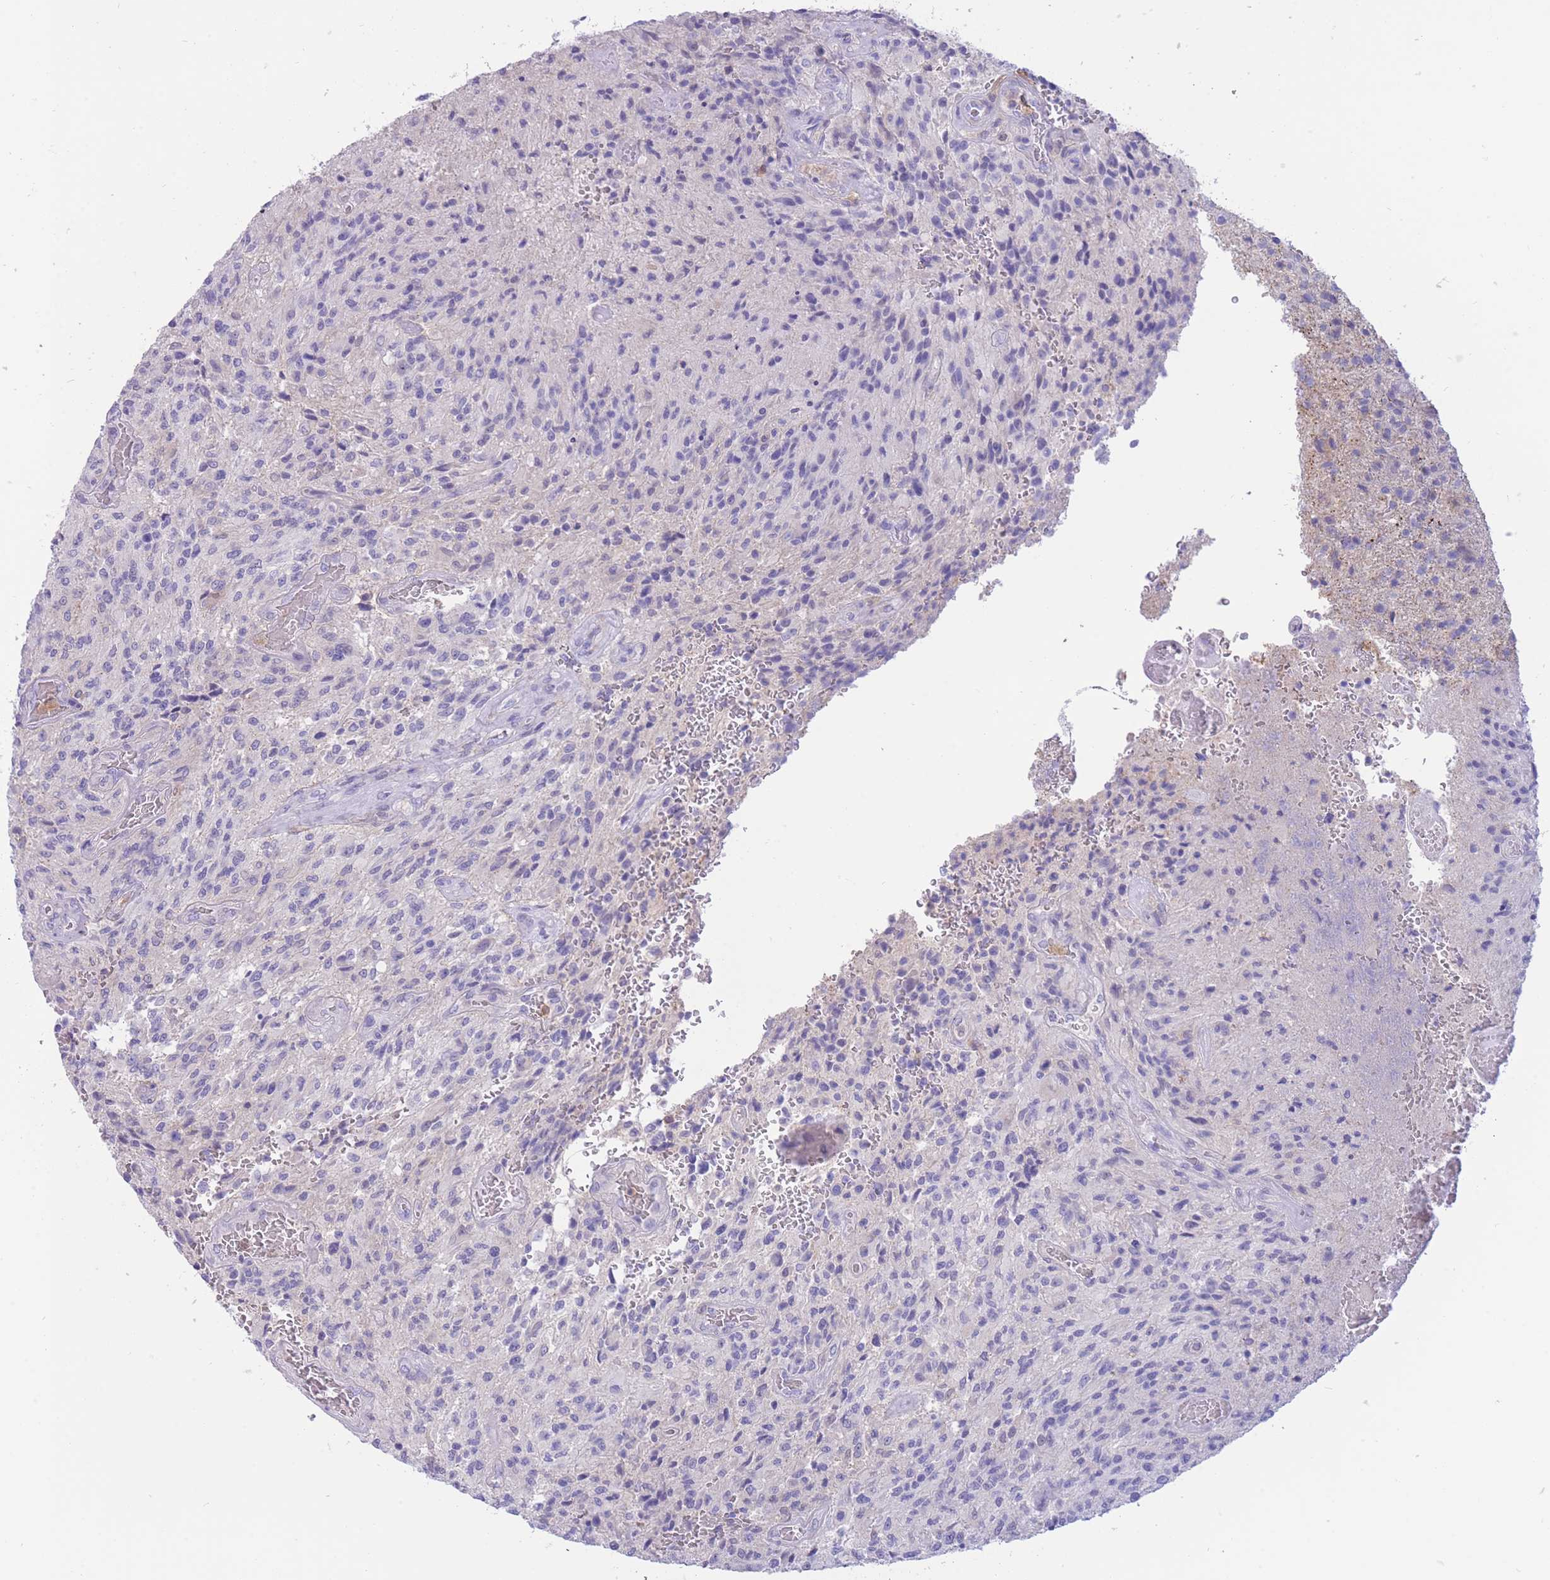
{"staining": {"intensity": "negative", "quantity": "none", "location": "none"}, "tissue": "glioma", "cell_type": "Tumor cells", "image_type": "cancer", "snomed": [{"axis": "morphology", "description": "Normal tissue, NOS"}, {"axis": "morphology", "description": "Glioma, malignant, High grade"}, {"axis": "topography", "description": "Cerebral cortex"}], "caption": "Tumor cells show no significant staining in malignant glioma (high-grade).", "gene": "SULT1A1", "patient": {"sex": "male", "age": 56}}